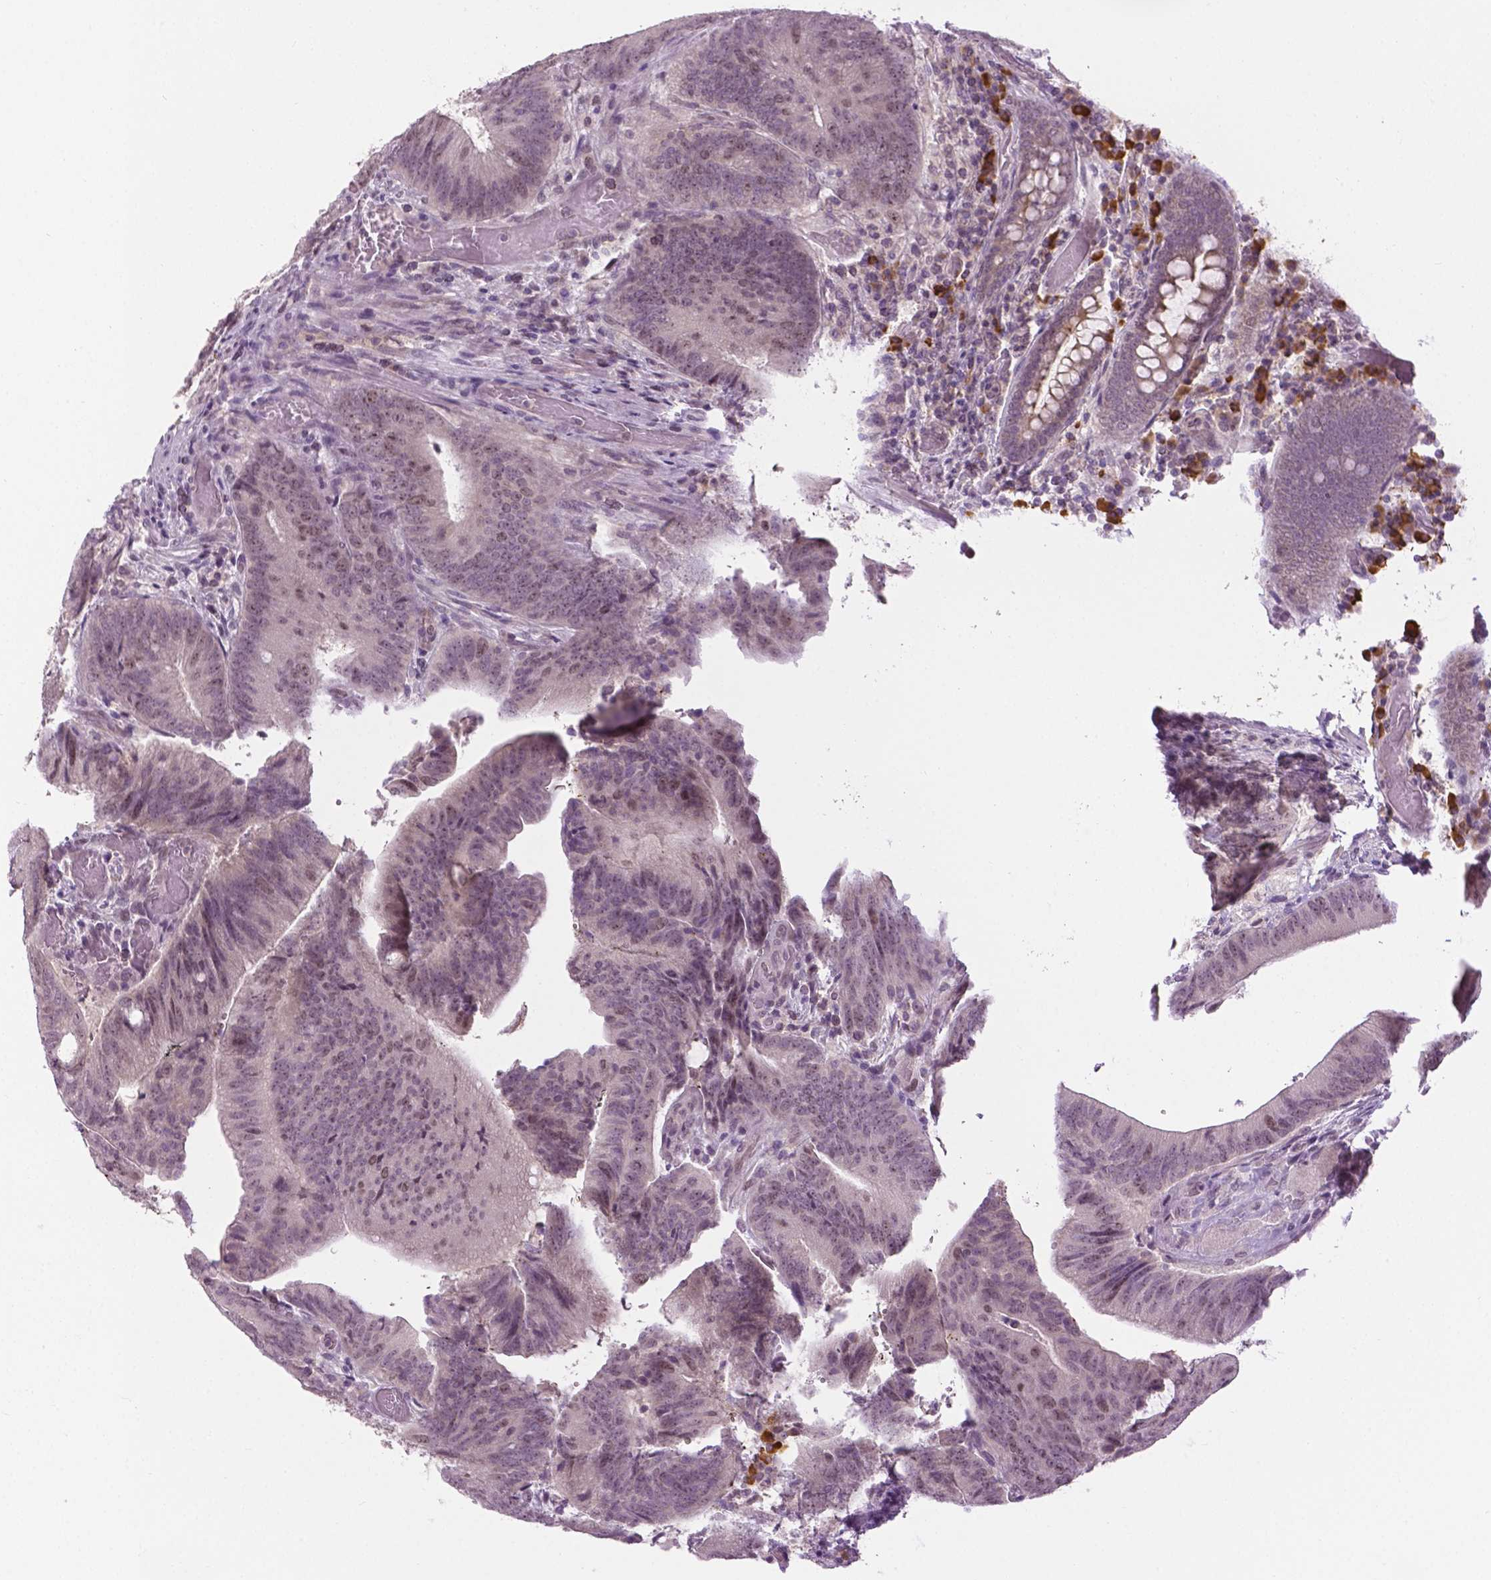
{"staining": {"intensity": "weak", "quantity": "<25%", "location": "nuclear"}, "tissue": "colorectal cancer", "cell_type": "Tumor cells", "image_type": "cancer", "snomed": [{"axis": "morphology", "description": "Adenocarcinoma, NOS"}, {"axis": "topography", "description": "Colon"}], "caption": "DAB immunohistochemical staining of human colorectal adenocarcinoma displays no significant expression in tumor cells.", "gene": "DENND4A", "patient": {"sex": "female", "age": 43}}